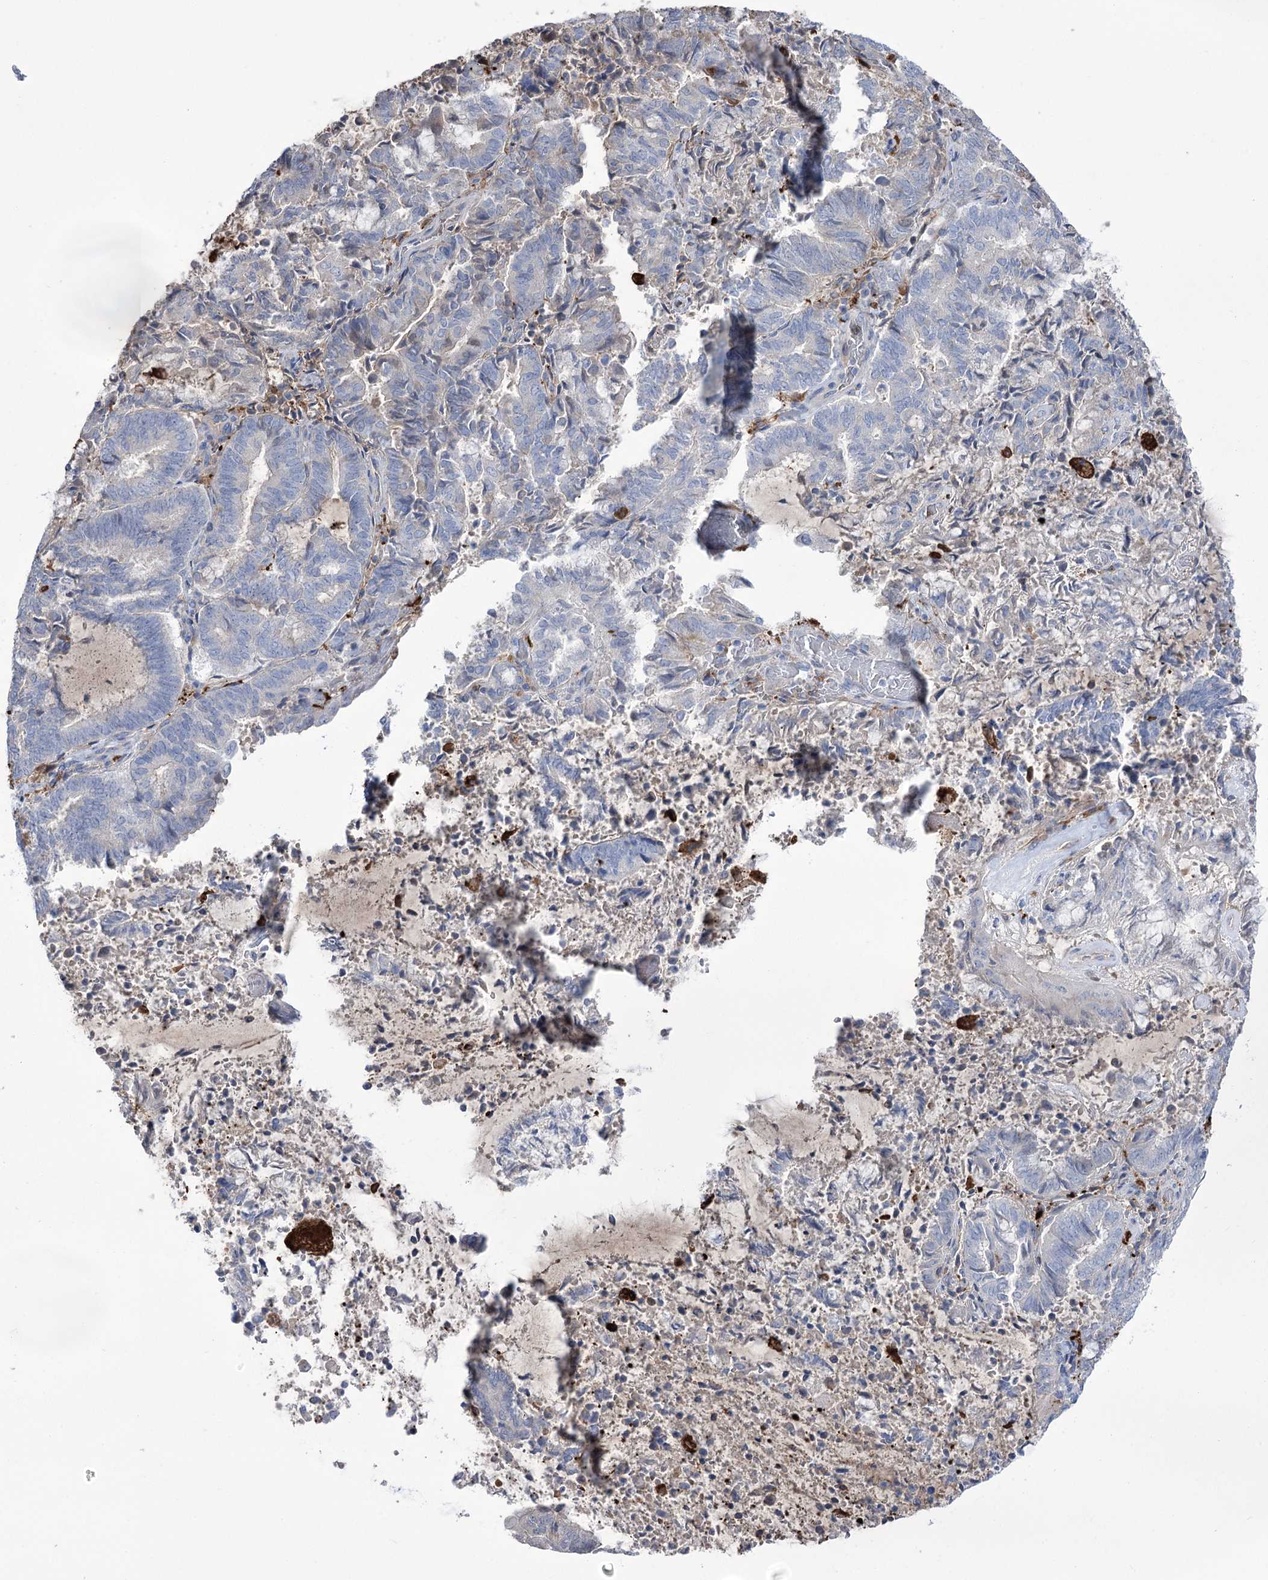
{"staining": {"intensity": "negative", "quantity": "none", "location": "none"}, "tissue": "endometrial cancer", "cell_type": "Tumor cells", "image_type": "cancer", "snomed": [{"axis": "morphology", "description": "Adenocarcinoma, NOS"}, {"axis": "topography", "description": "Endometrium"}], "caption": "Tumor cells are negative for brown protein staining in endometrial adenocarcinoma. The staining was performed using DAB to visualize the protein expression in brown, while the nuclei were stained in blue with hematoxylin (Magnification: 20x).", "gene": "ZNF622", "patient": {"sex": "female", "age": 80}}